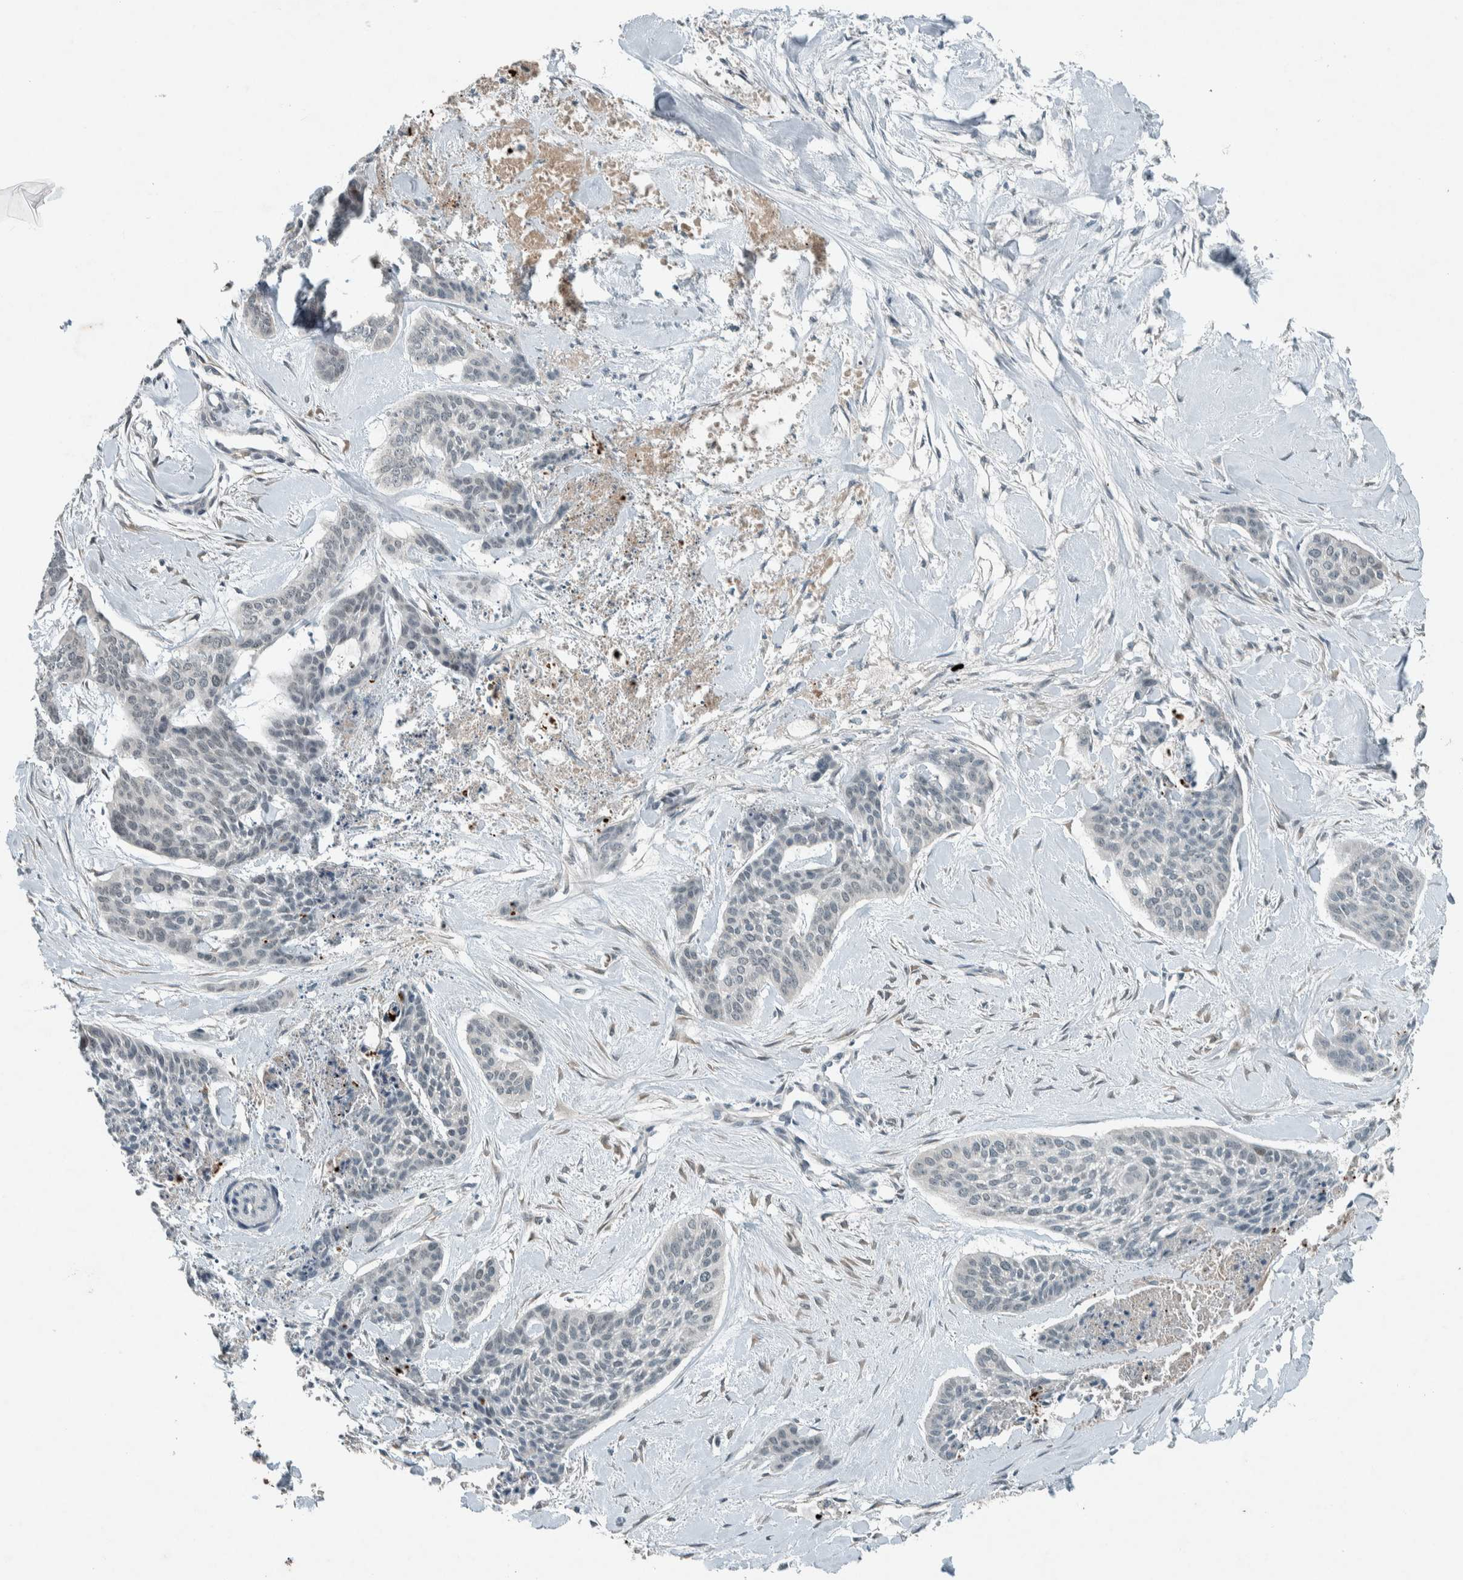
{"staining": {"intensity": "negative", "quantity": "none", "location": "none"}, "tissue": "skin cancer", "cell_type": "Tumor cells", "image_type": "cancer", "snomed": [{"axis": "morphology", "description": "Basal cell carcinoma"}, {"axis": "topography", "description": "Skin"}], "caption": "A micrograph of human skin cancer (basal cell carcinoma) is negative for staining in tumor cells.", "gene": "CERCAM", "patient": {"sex": "female", "age": 64}}